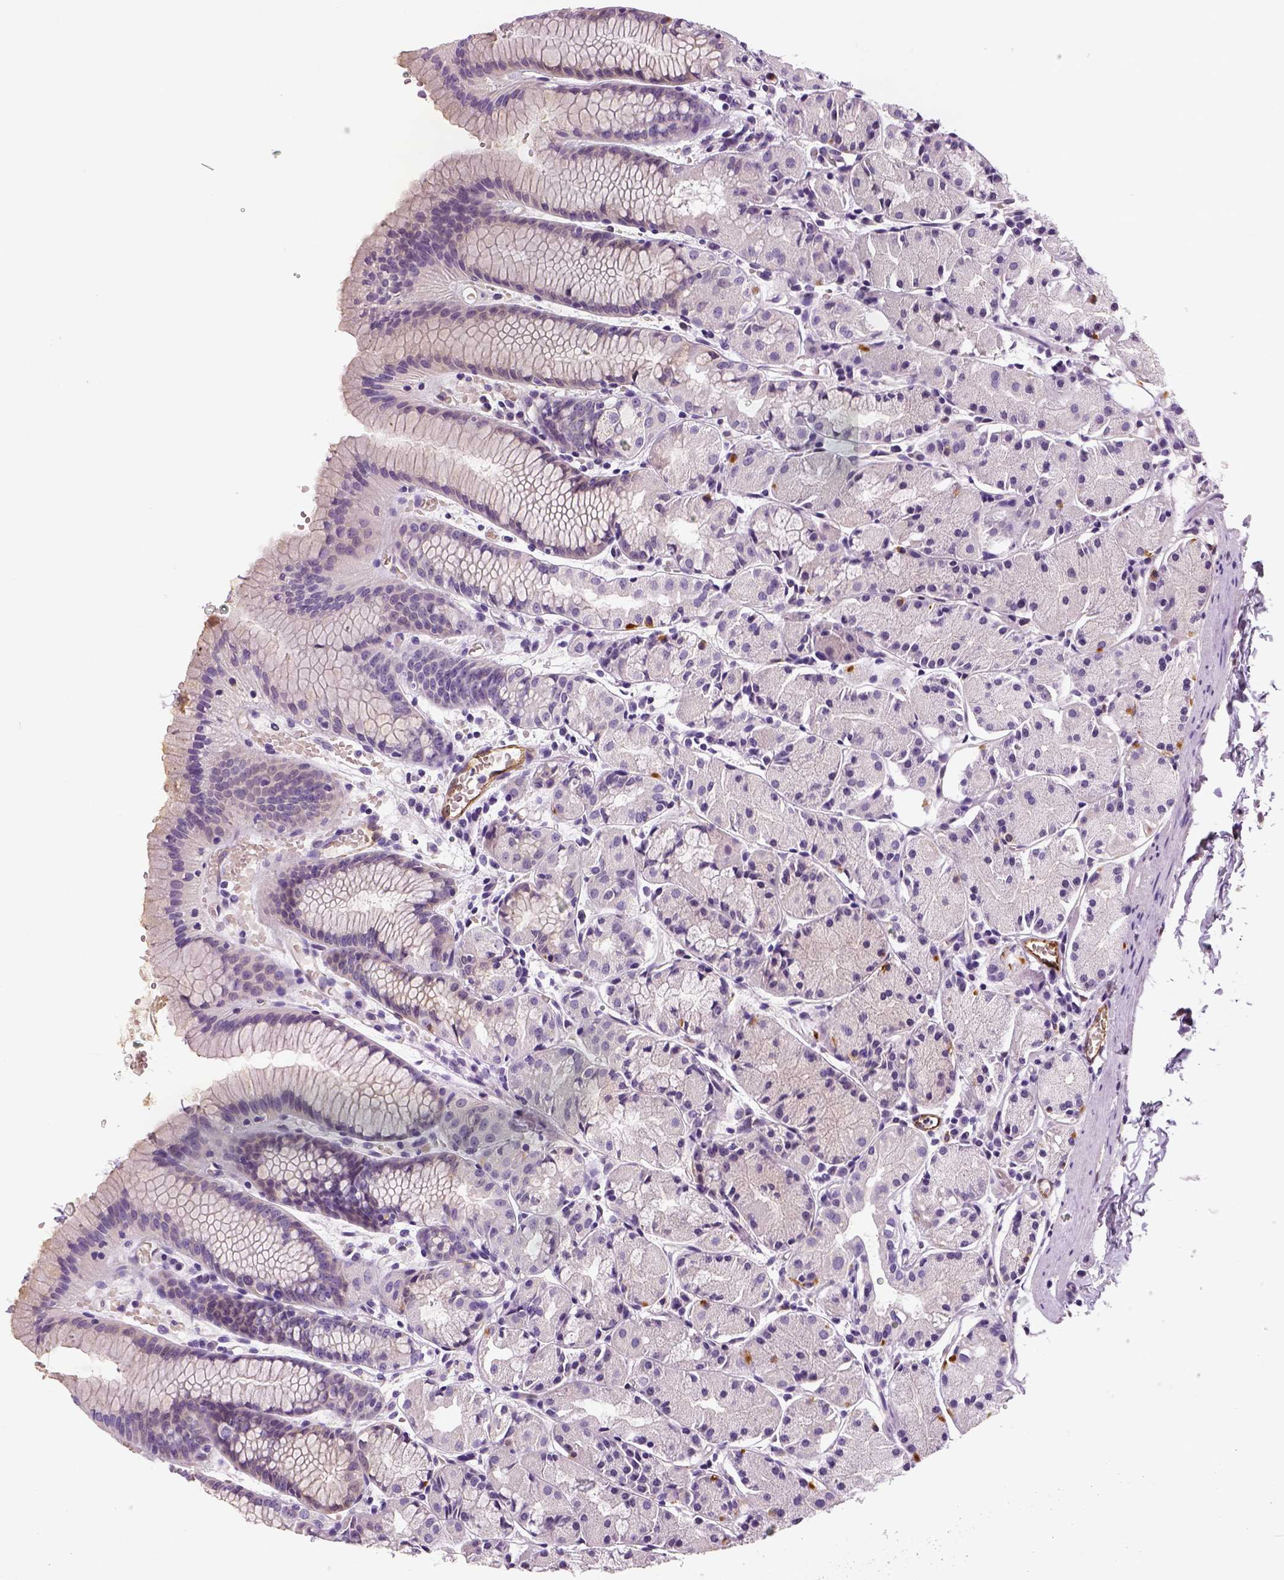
{"staining": {"intensity": "moderate", "quantity": "<25%", "location": "cytoplasmic/membranous"}, "tissue": "stomach", "cell_type": "Glandular cells", "image_type": "normal", "snomed": [{"axis": "morphology", "description": "Normal tissue, NOS"}, {"axis": "topography", "description": "Stomach, upper"}], "caption": "Brown immunohistochemical staining in benign human stomach reveals moderate cytoplasmic/membranous expression in approximately <25% of glandular cells.", "gene": "ENSG00000250349", "patient": {"sex": "male", "age": 47}}